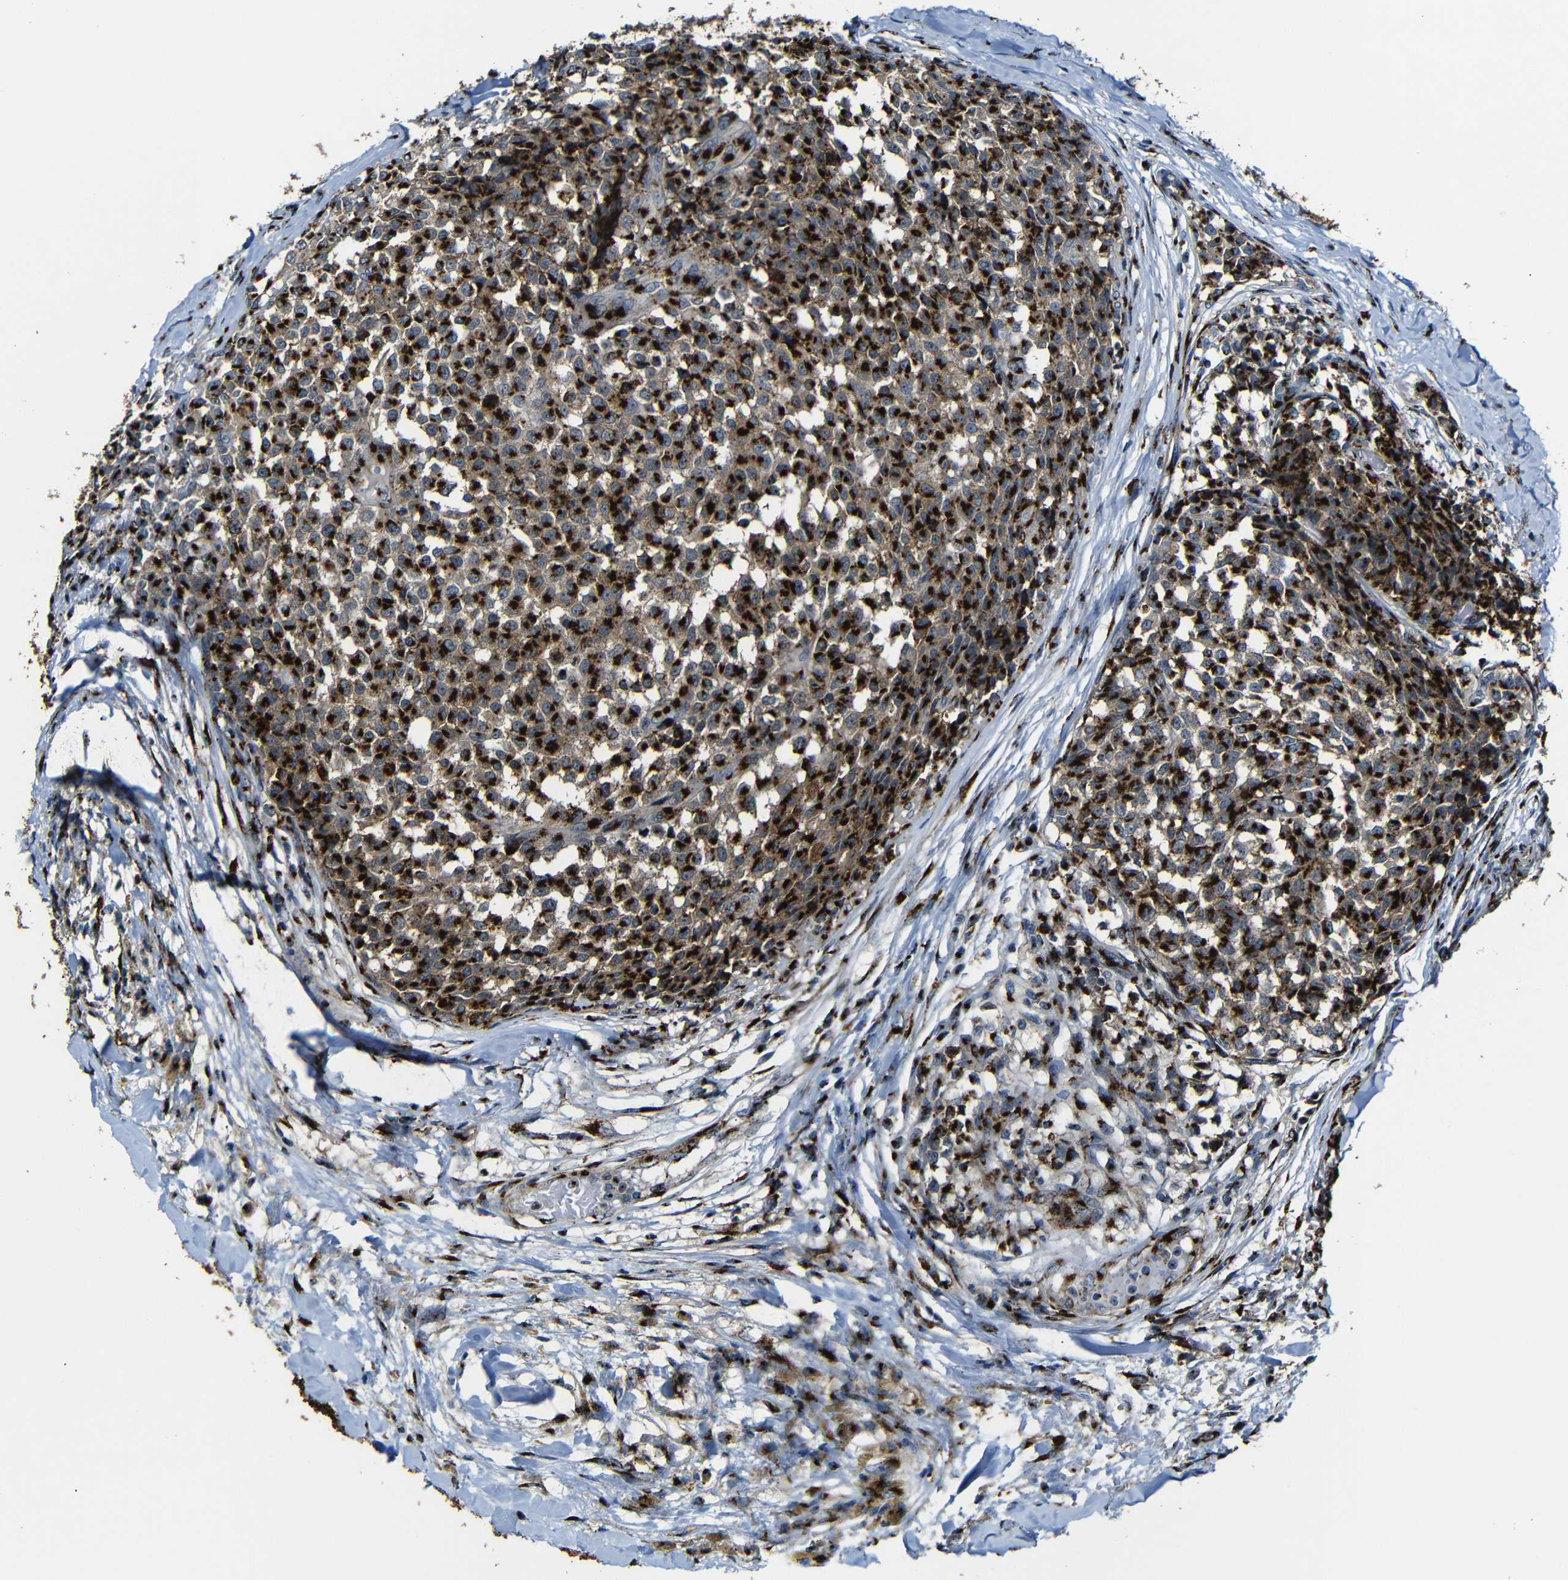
{"staining": {"intensity": "strong", "quantity": ">75%", "location": "cytoplasmic/membranous"}, "tissue": "testis cancer", "cell_type": "Tumor cells", "image_type": "cancer", "snomed": [{"axis": "morphology", "description": "Seminoma, NOS"}, {"axis": "topography", "description": "Testis"}], "caption": "High-magnification brightfield microscopy of testis cancer stained with DAB (3,3'-diaminobenzidine) (brown) and counterstained with hematoxylin (blue). tumor cells exhibit strong cytoplasmic/membranous positivity is identified in approximately>75% of cells.", "gene": "TGOLN2", "patient": {"sex": "male", "age": 59}}